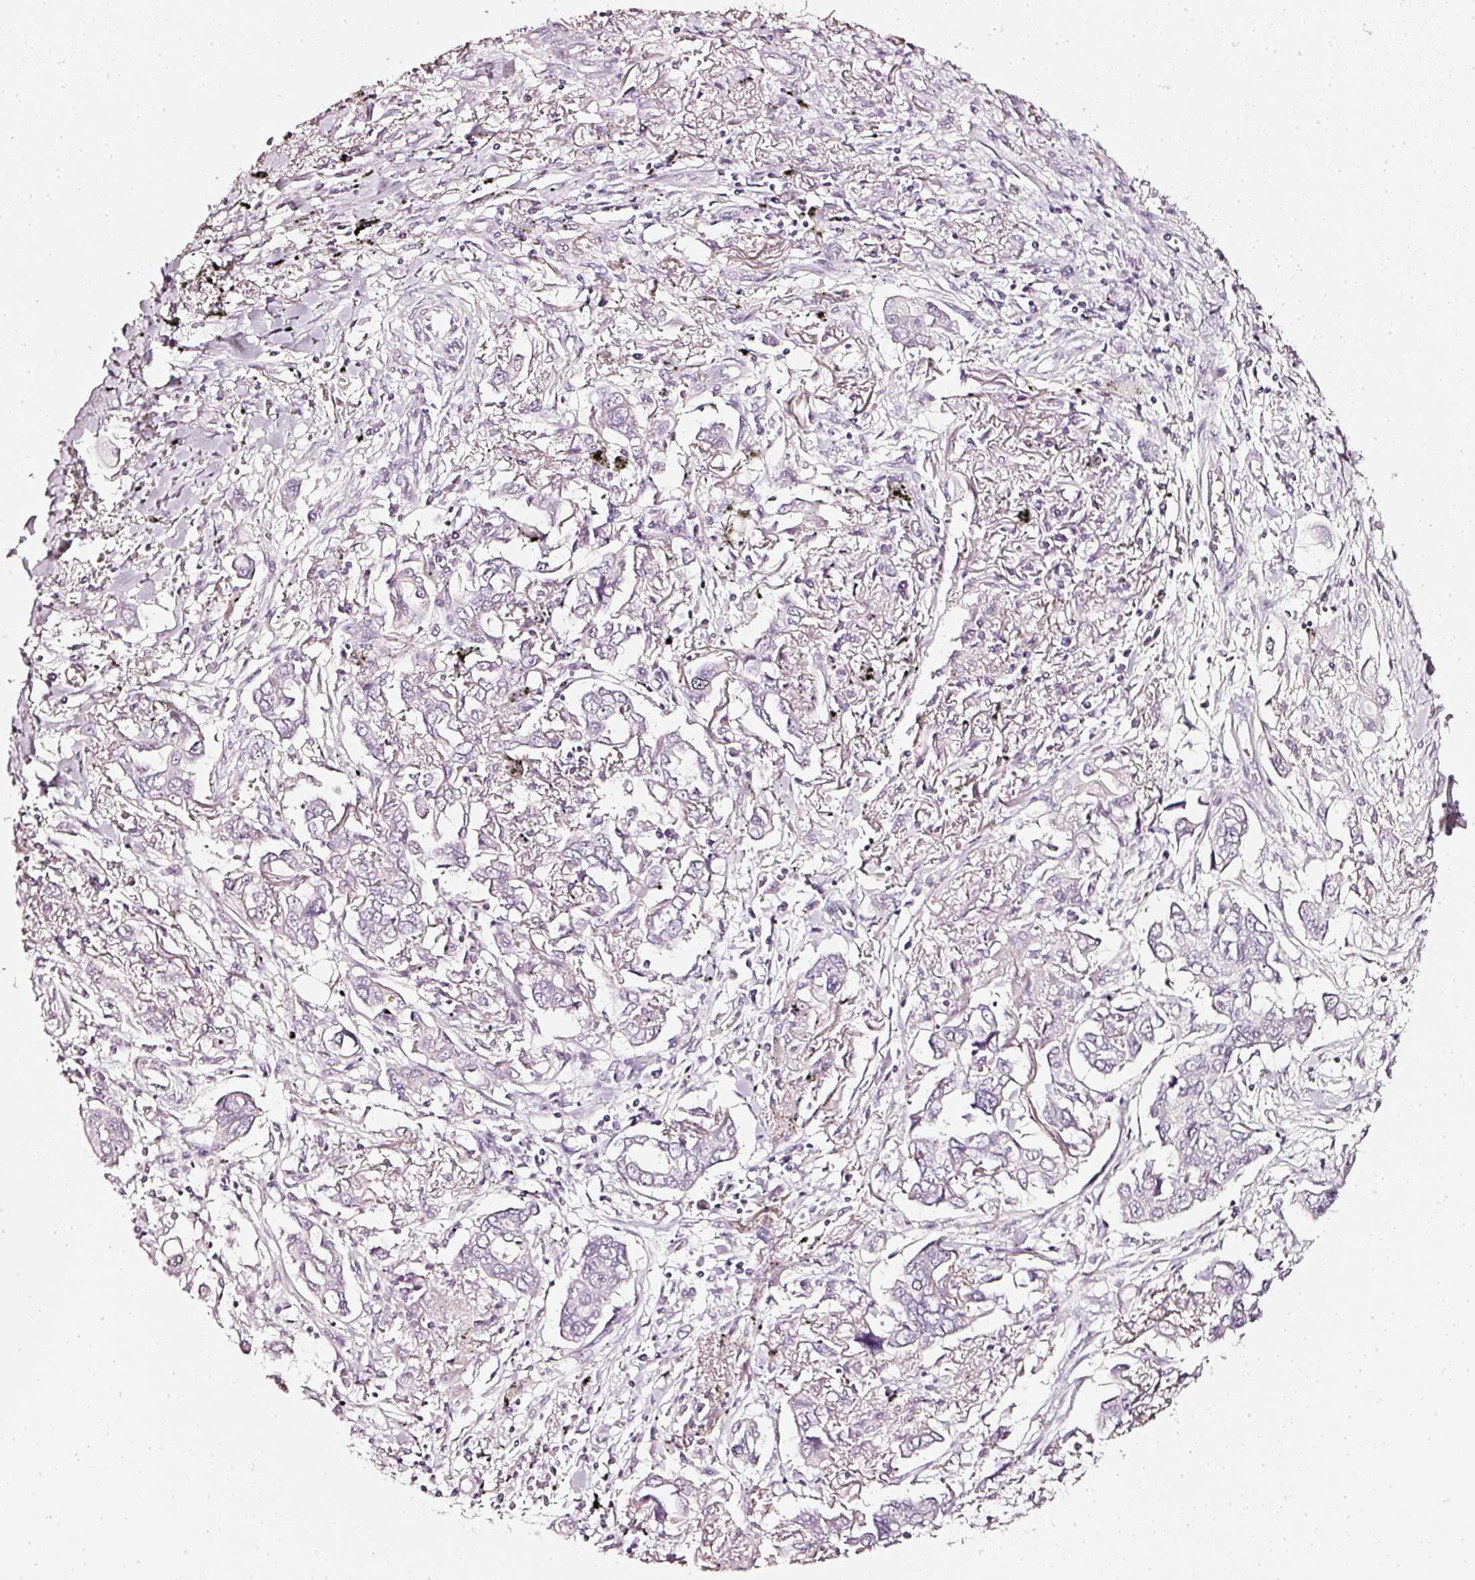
{"staining": {"intensity": "negative", "quantity": "none", "location": "none"}, "tissue": "lung cancer", "cell_type": "Tumor cells", "image_type": "cancer", "snomed": [{"axis": "morphology", "description": "Adenocarcinoma, NOS"}, {"axis": "topography", "description": "Lung"}], "caption": "A high-resolution micrograph shows immunohistochemistry staining of lung cancer (adenocarcinoma), which exhibits no significant staining in tumor cells.", "gene": "CNP", "patient": {"sex": "male", "age": 76}}